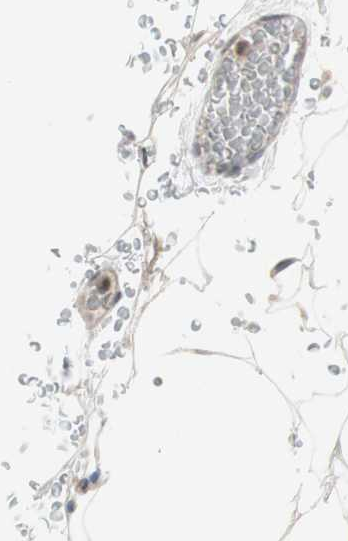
{"staining": {"intensity": "negative", "quantity": "none", "location": "none"}, "tissue": "adipose tissue", "cell_type": "Adipocytes", "image_type": "normal", "snomed": [{"axis": "morphology", "description": "Normal tissue, NOS"}, {"axis": "topography", "description": "Peripheral nerve tissue"}], "caption": "Immunohistochemistry photomicrograph of benign human adipose tissue stained for a protein (brown), which displays no staining in adipocytes.", "gene": "ARG2", "patient": {"sex": "male", "age": 70}}